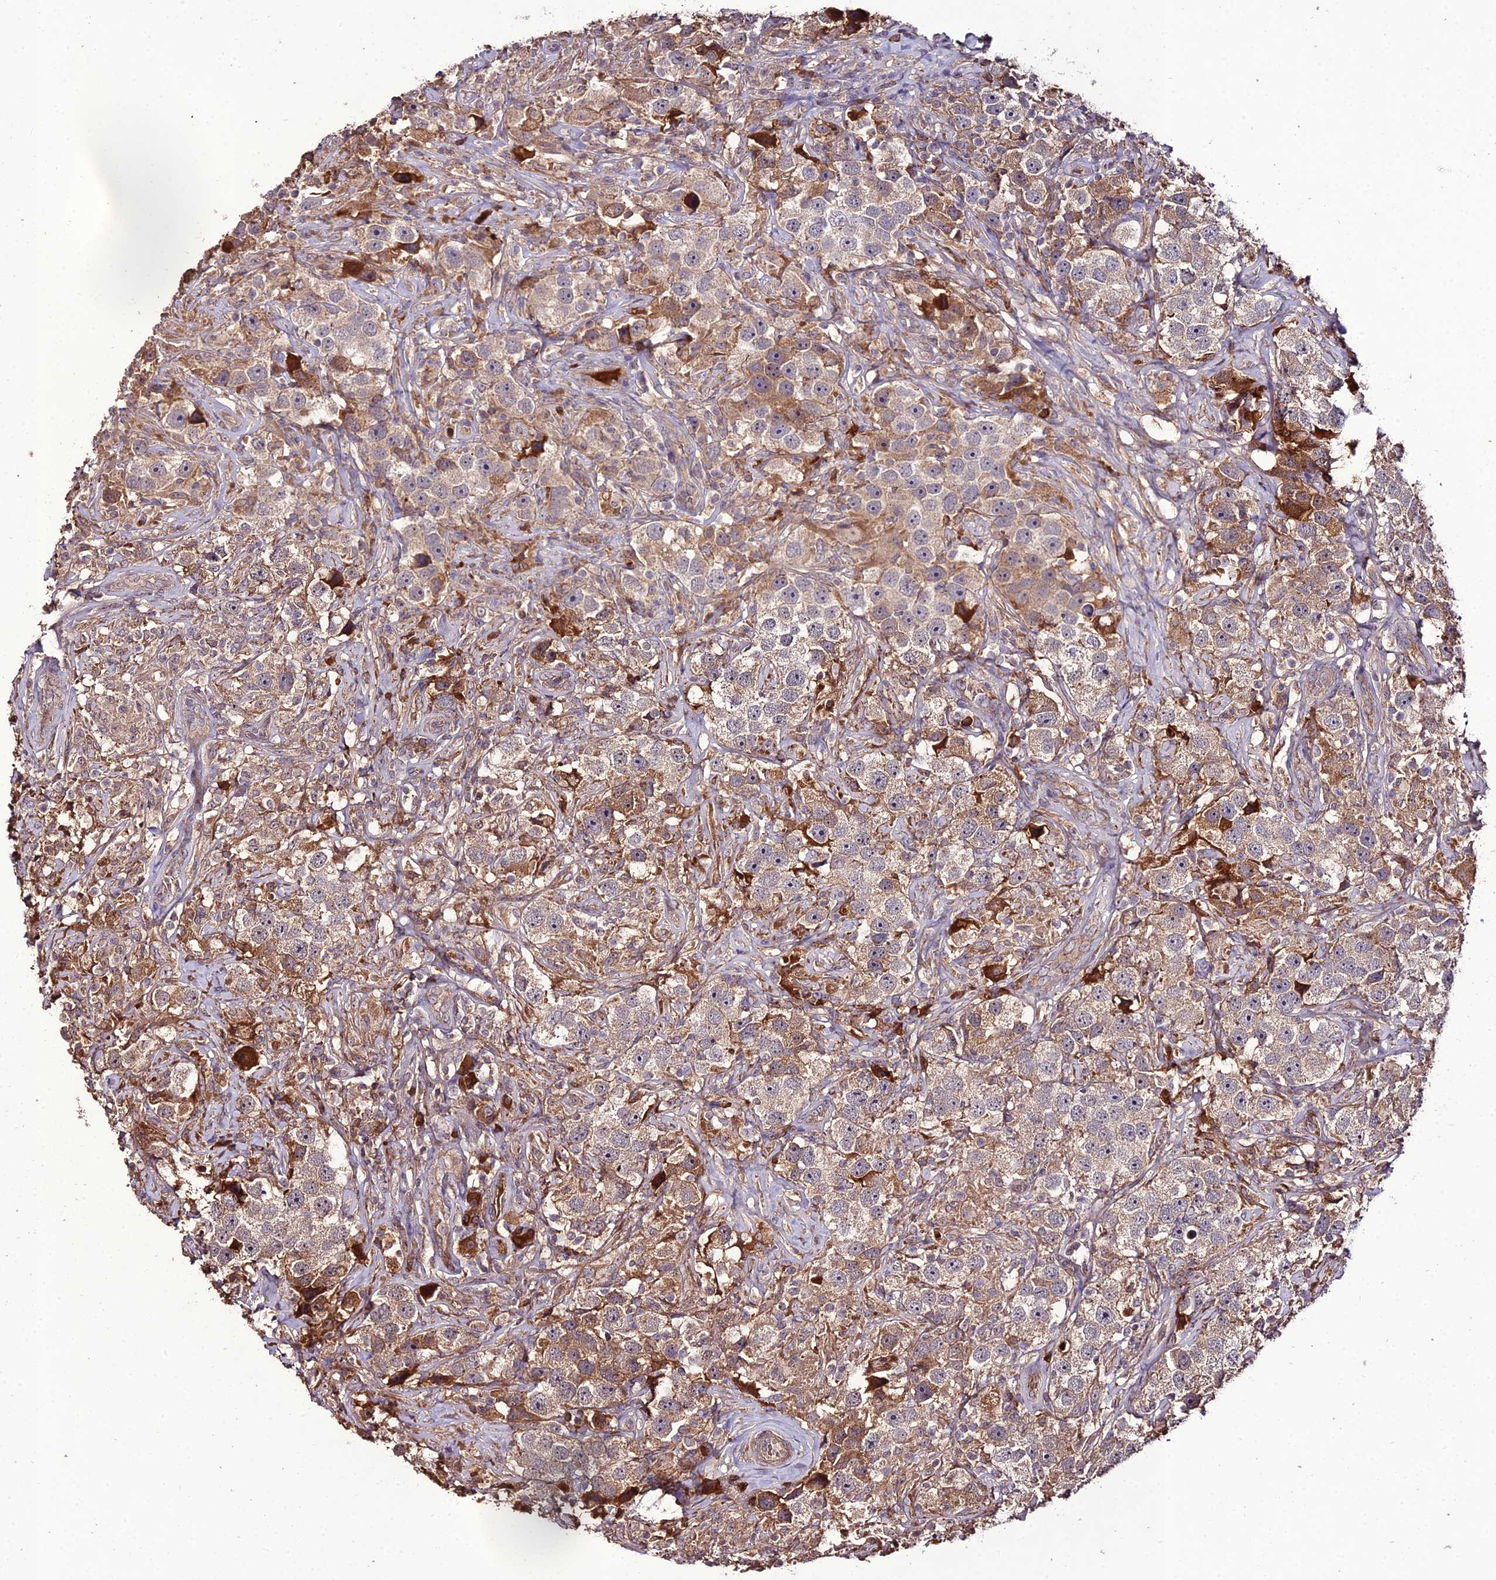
{"staining": {"intensity": "weak", "quantity": ">75%", "location": "cytoplasmic/membranous"}, "tissue": "testis cancer", "cell_type": "Tumor cells", "image_type": "cancer", "snomed": [{"axis": "morphology", "description": "Seminoma, NOS"}, {"axis": "topography", "description": "Testis"}], "caption": "Weak cytoplasmic/membranous expression is identified in about >75% of tumor cells in testis seminoma.", "gene": "KCTD16", "patient": {"sex": "male", "age": 49}}